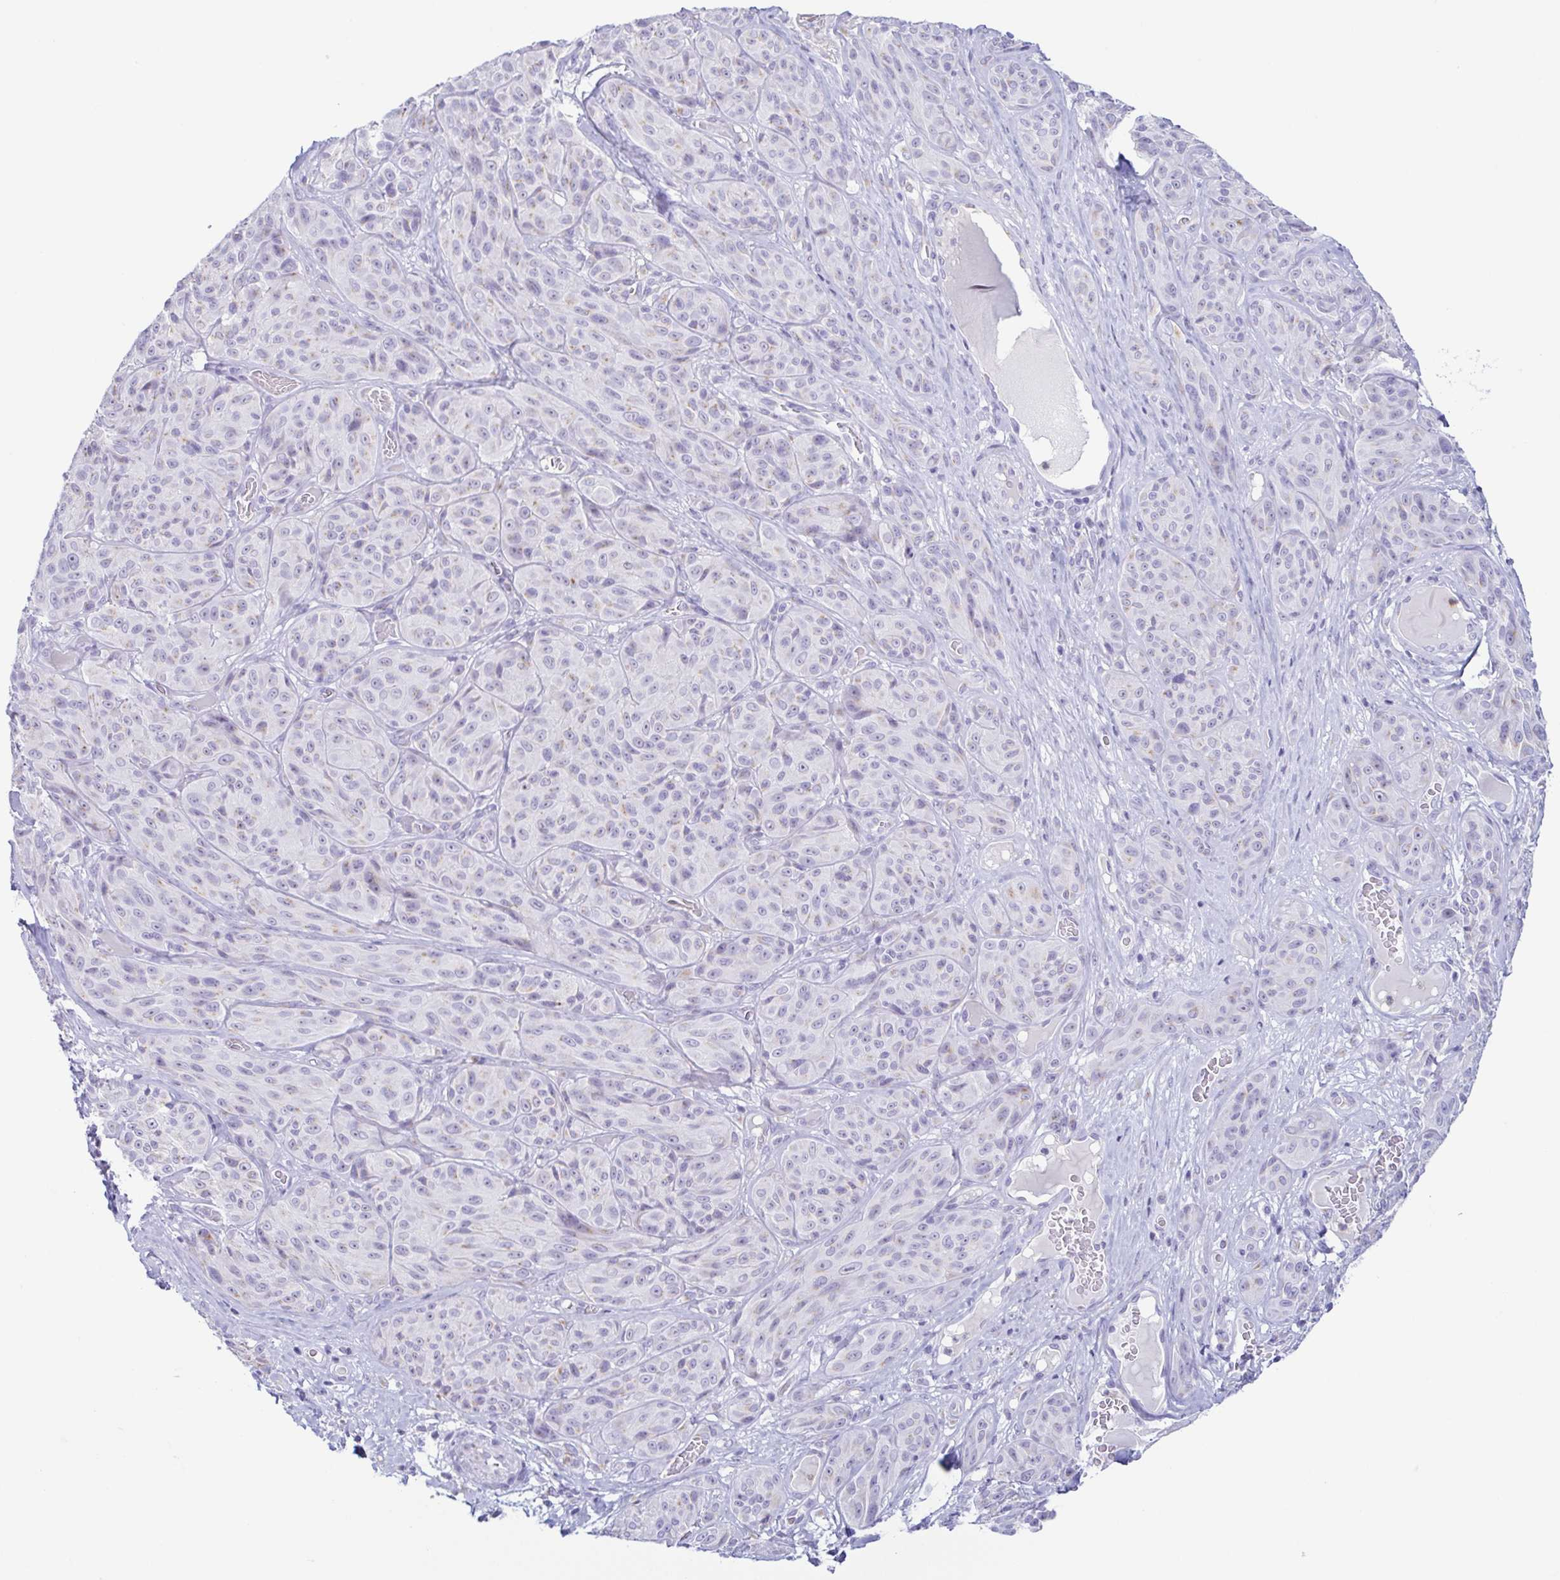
{"staining": {"intensity": "negative", "quantity": "none", "location": "none"}, "tissue": "melanoma", "cell_type": "Tumor cells", "image_type": "cancer", "snomed": [{"axis": "morphology", "description": "Malignant melanoma, NOS"}, {"axis": "topography", "description": "Skin"}], "caption": "Melanoma was stained to show a protein in brown. There is no significant staining in tumor cells. (DAB immunohistochemistry, high magnification).", "gene": "AZU1", "patient": {"sex": "male", "age": 91}}